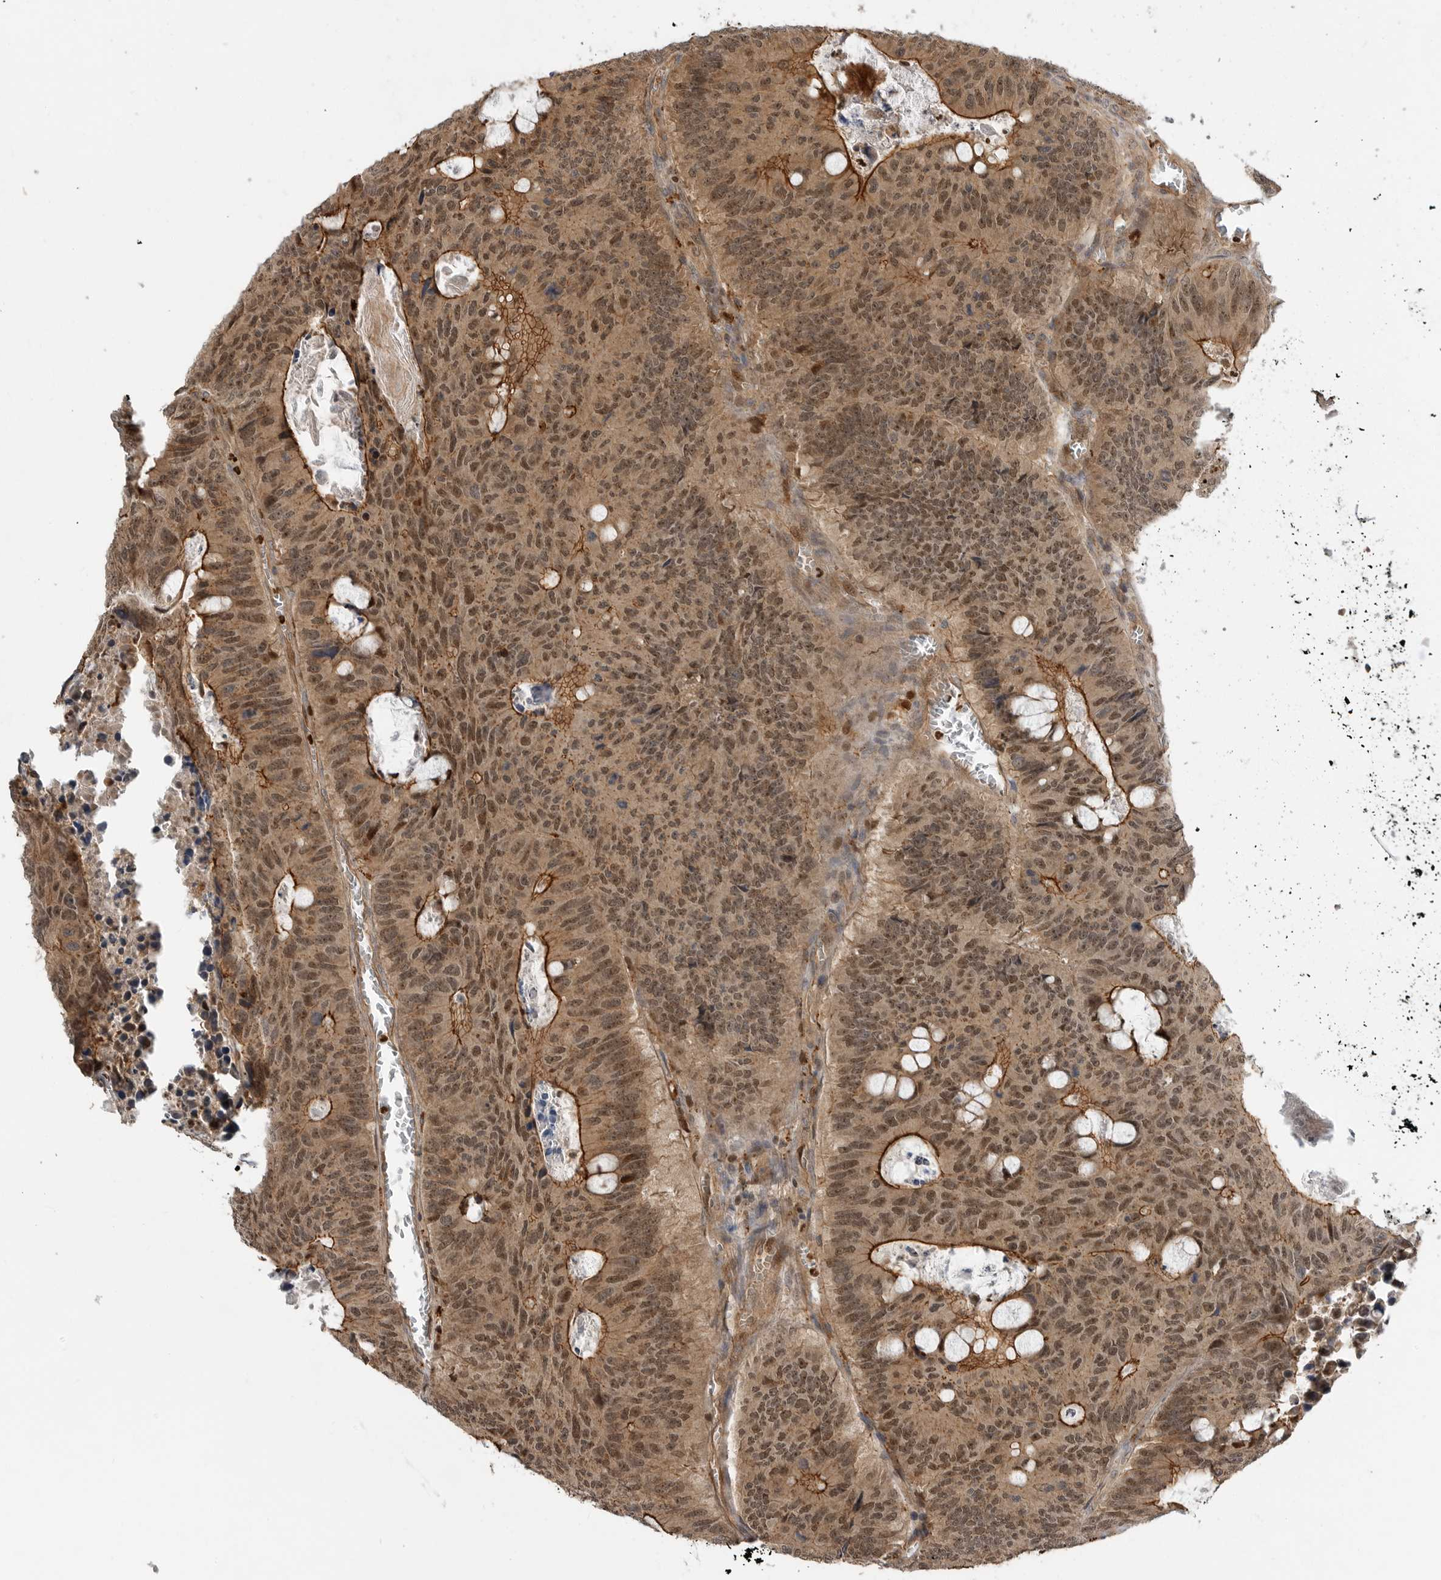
{"staining": {"intensity": "moderate", "quantity": ">75%", "location": "cytoplasmic/membranous,nuclear"}, "tissue": "colorectal cancer", "cell_type": "Tumor cells", "image_type": "cancer", "snomed": [{"axis": "morphology", "description": "Adenocarcinoma, NOS"}, {"axis": "topography", "description": "Colon"}], "caption": "Immunohistochemistry image of human adenocarcinoma (colorectal) stained for a protein (brown), which exhibits medium levels of moderate cytoplasmic/membranous and nuclear expression in approximately >75% of tumor cells.", "gene": "STRAP", "patient": {"sex": "male", "age": 87}}